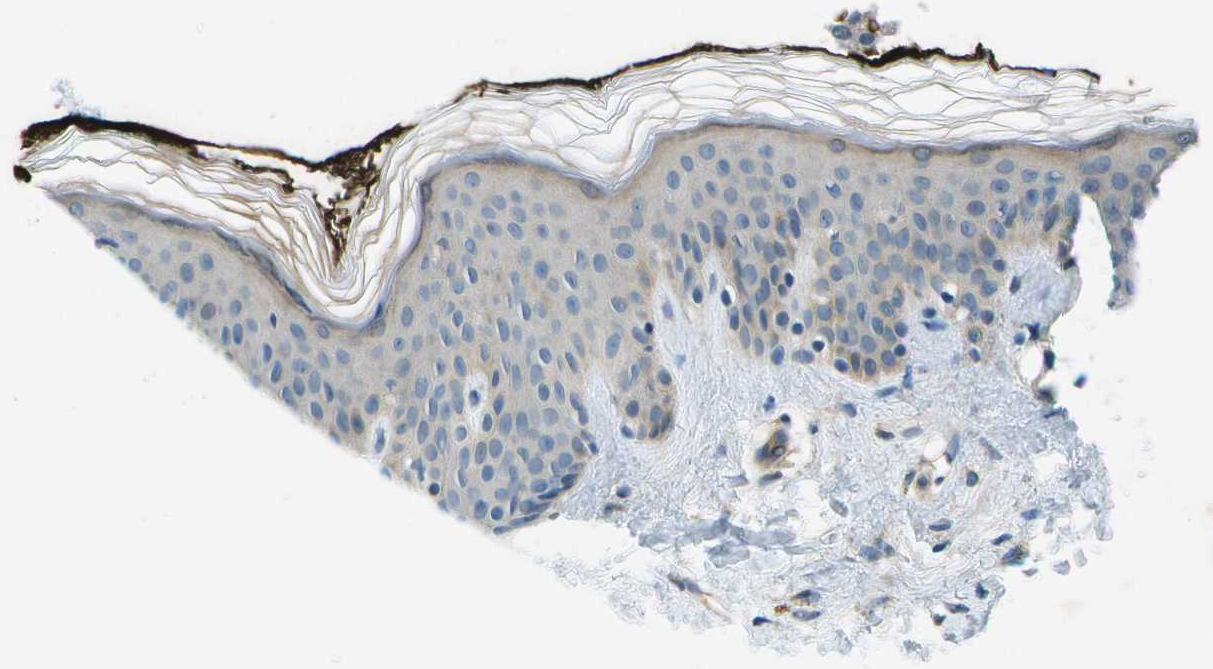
{"staining": {"intensity": "negative", "quantity": "none", "location": "none"}, "tissue": "skin", "cell_type": "Fibroblasts", "image_type": "normal", "snomed": [{"axis": "morphology", "description": "Normal tissue, NOS"}, {"axis": "topography", "description": "Skin"}], "caption": "Human skin stained for a protein using IHC exhibits no staining in fibroblasts.", "gene": "CTIF", "patient": {"sex": "male", "age": 40}}